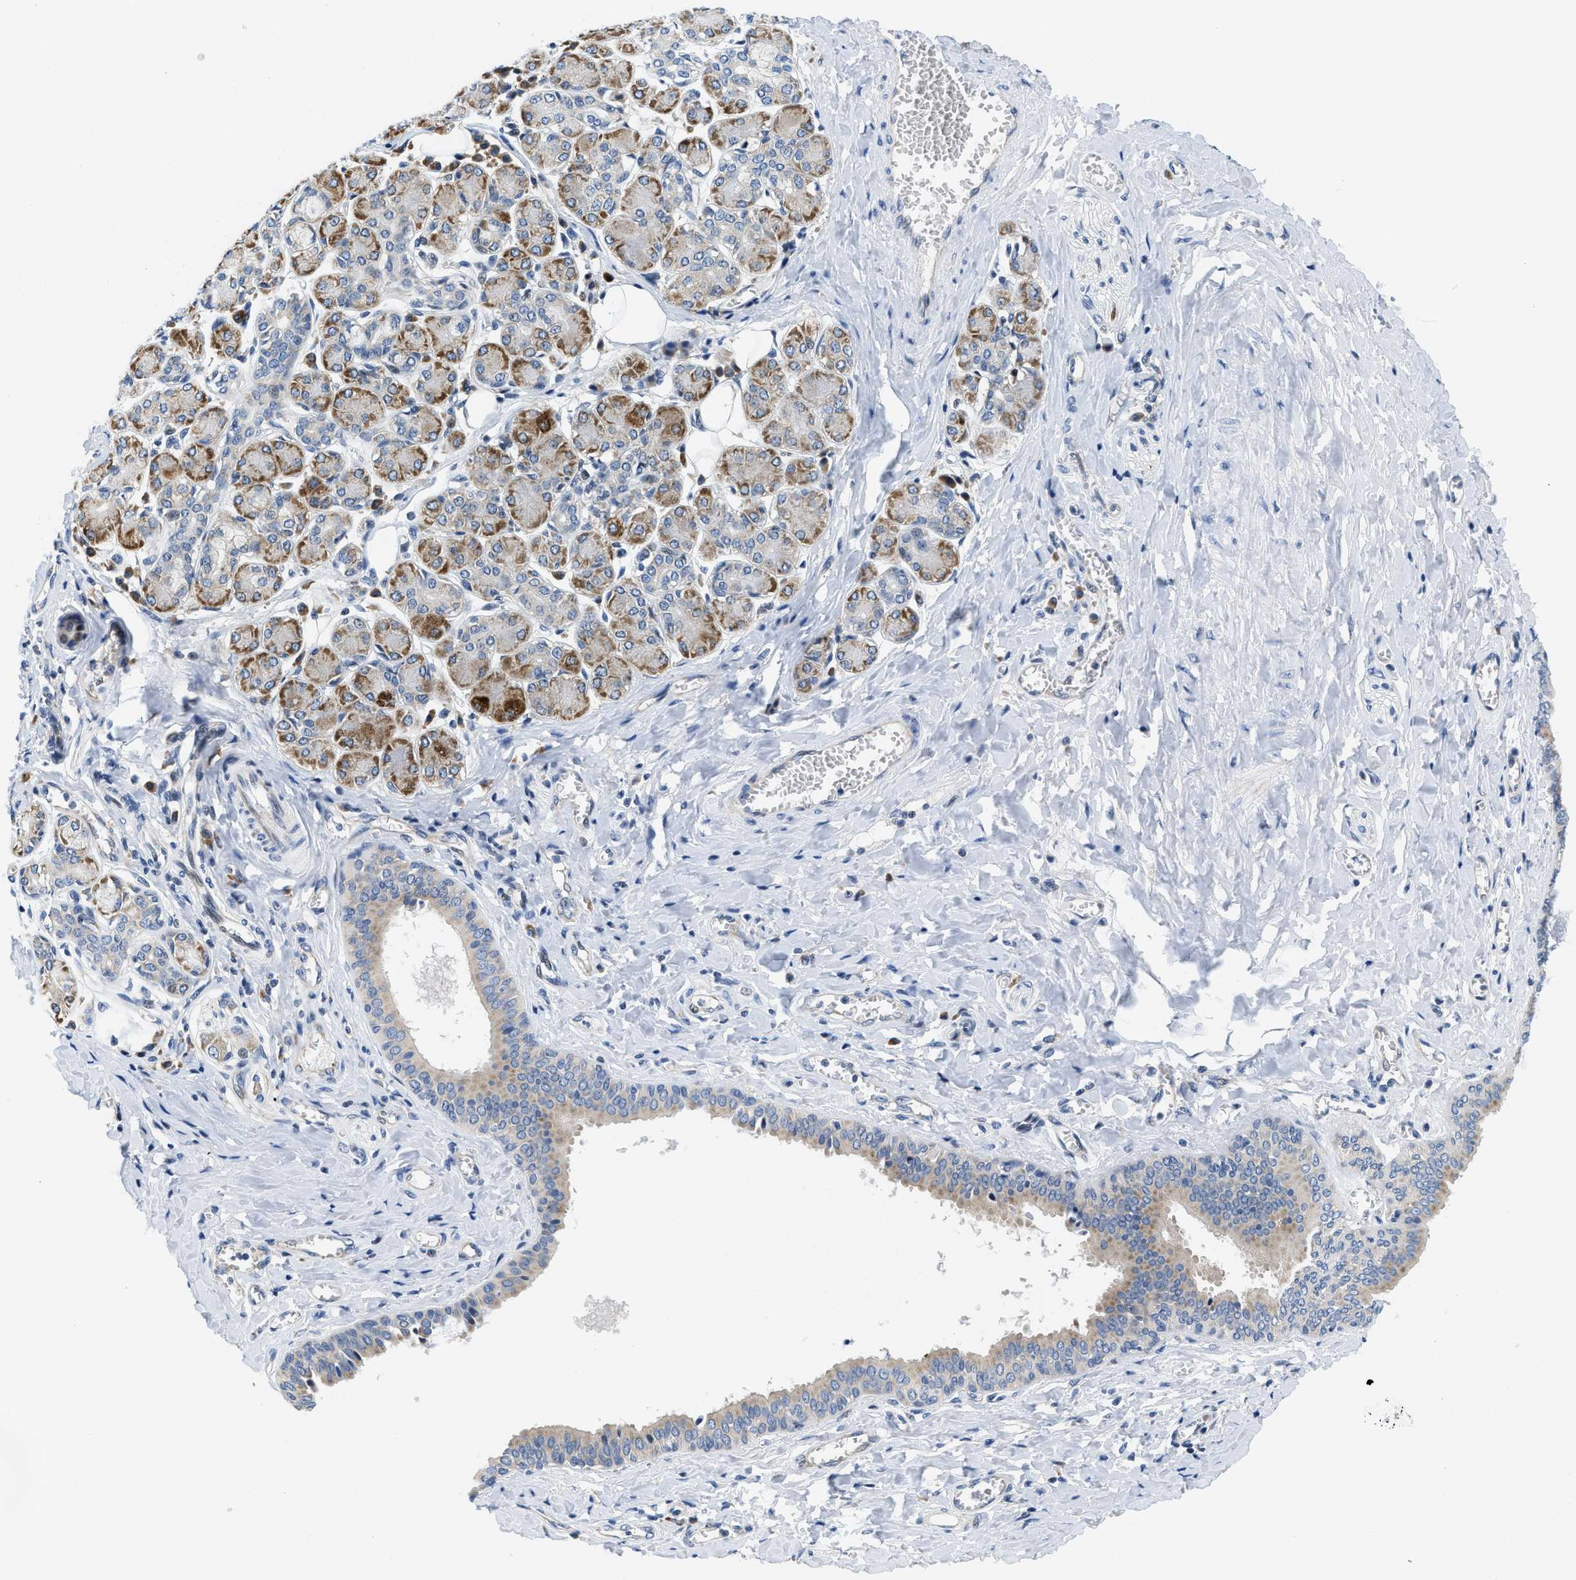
{"staining": {"intensity": "strong", "quantity": "25%-75%", "location": "cytoplasmic/membranous"}, "tissue": "salivary gland", "cell_type": "Glandular cells", "image_type": "normal", "snomed": [{"axis": "morphology", "description": "Normal tissue, NOS"}, {"axis": "morphology", "description": "Inflammation, NOS"}, {"axis": "topography", "description": "Lymph node"}, {"axis": "topography", "description": "Salivary gland"}], "caption": "High-power microscopy captured an immunohistochemistry (IHC) photomicrograph of normal salivary gland, revealing strong cytoplasmic/membranous staining in approximately 25%-75% of glandular cells. The staining was performed using DAB (3,3'-diaminobenzidine), with brown indicating positive protein expression. Nuclei are stained blue with hematoxylin.", "gene": "IKBKE", "patient": {"sex": "male", "age": 3}}